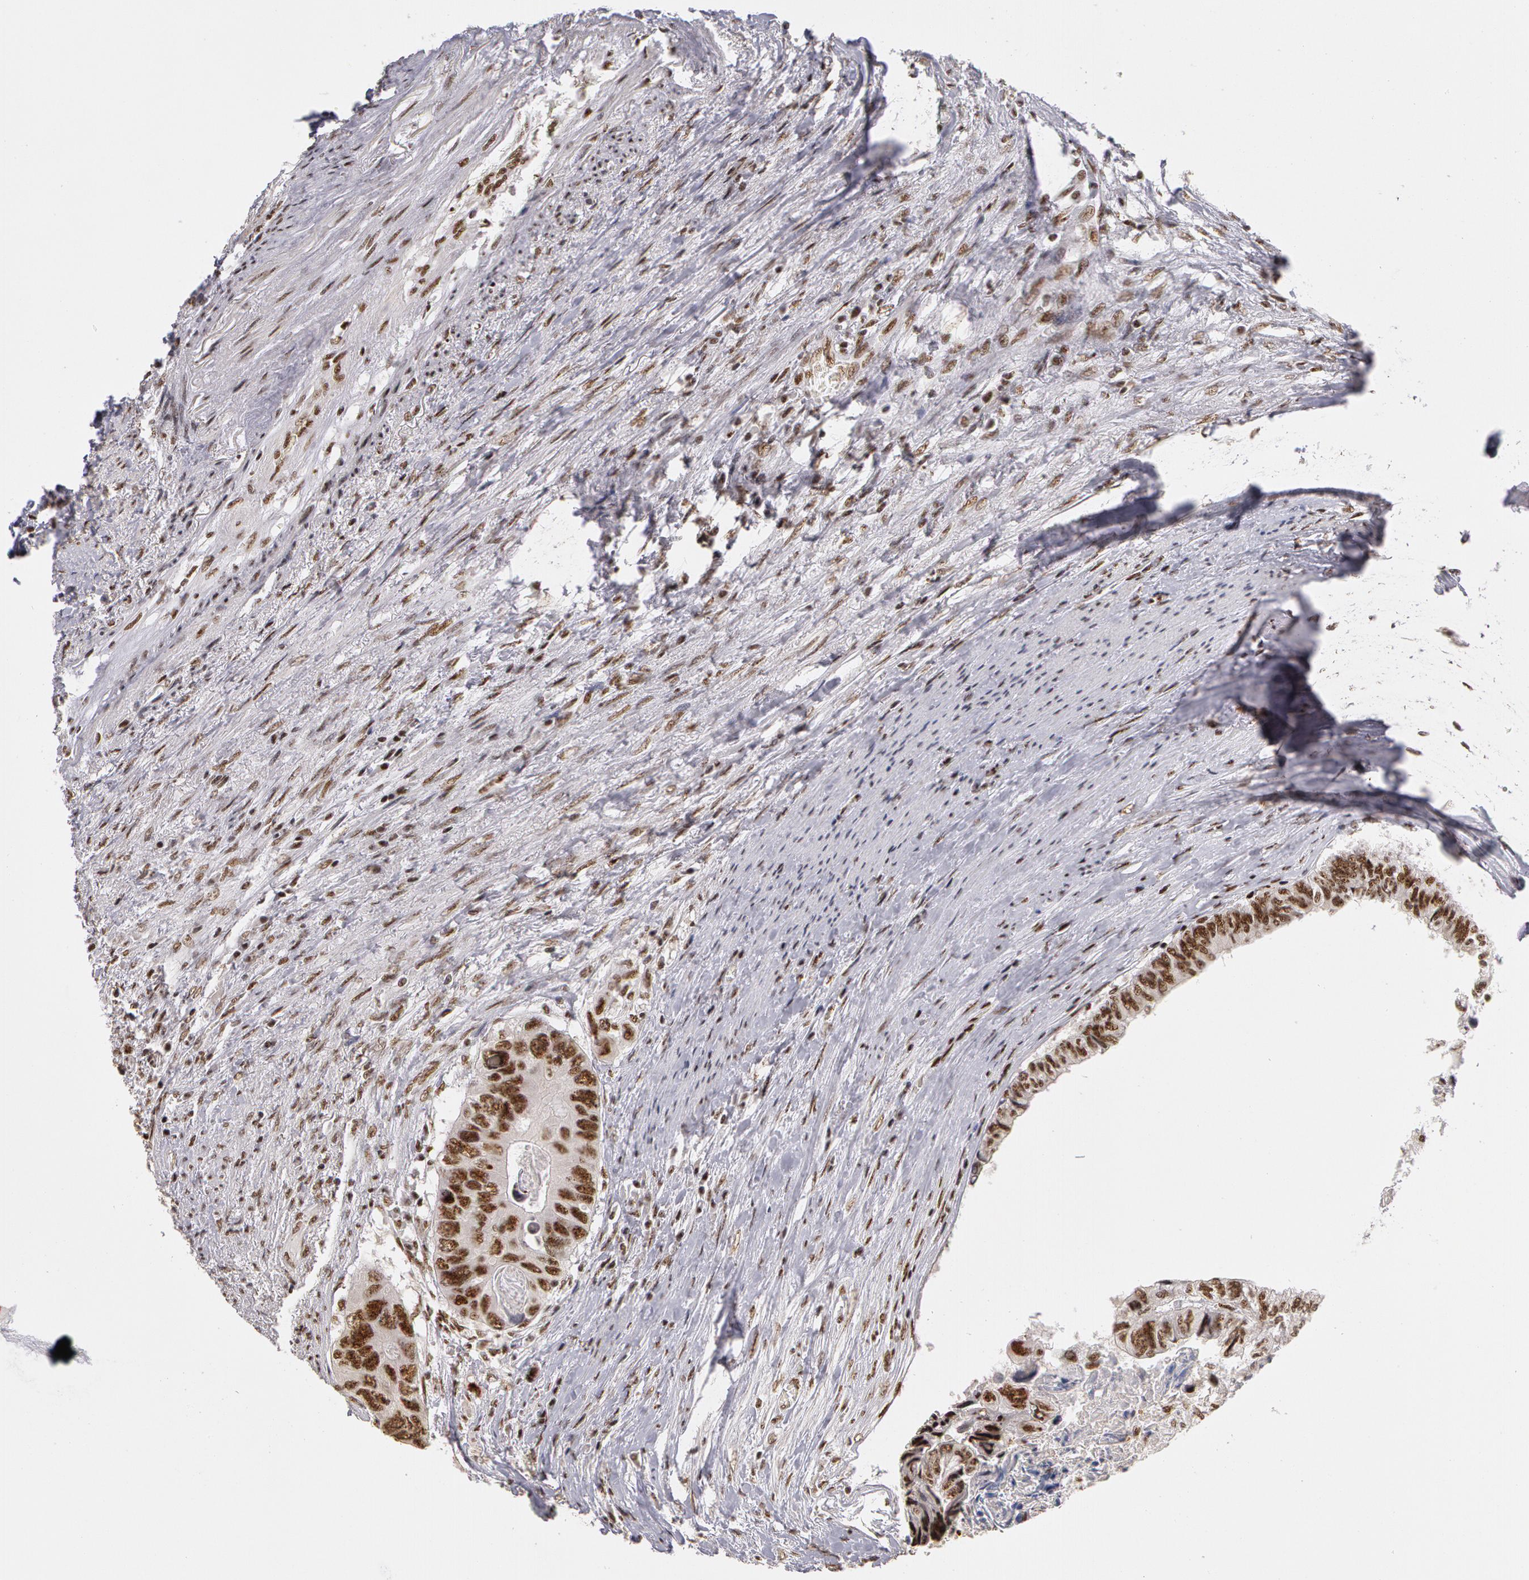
{"staining": {"intensity": "strong", "quantity": ">75%", "location": "nuclear"}, "tissue": "colorectal cancer", "cell_type": "Tumor cells", "image_type": "cancer", "snomed": [{"axis": "morphology", "description": "Adenocarcinoma, NOS"}, {"axis": "topography", "description": "Rectum"}], "caption": "Colorectal cancer (adenocarcinoma) stained with a brown dye exhibits strong nuclear positive positivity in approximately >75% of tumor cells.", "gene": "PNN", "patient": {"sex": "female", "age": 82}}